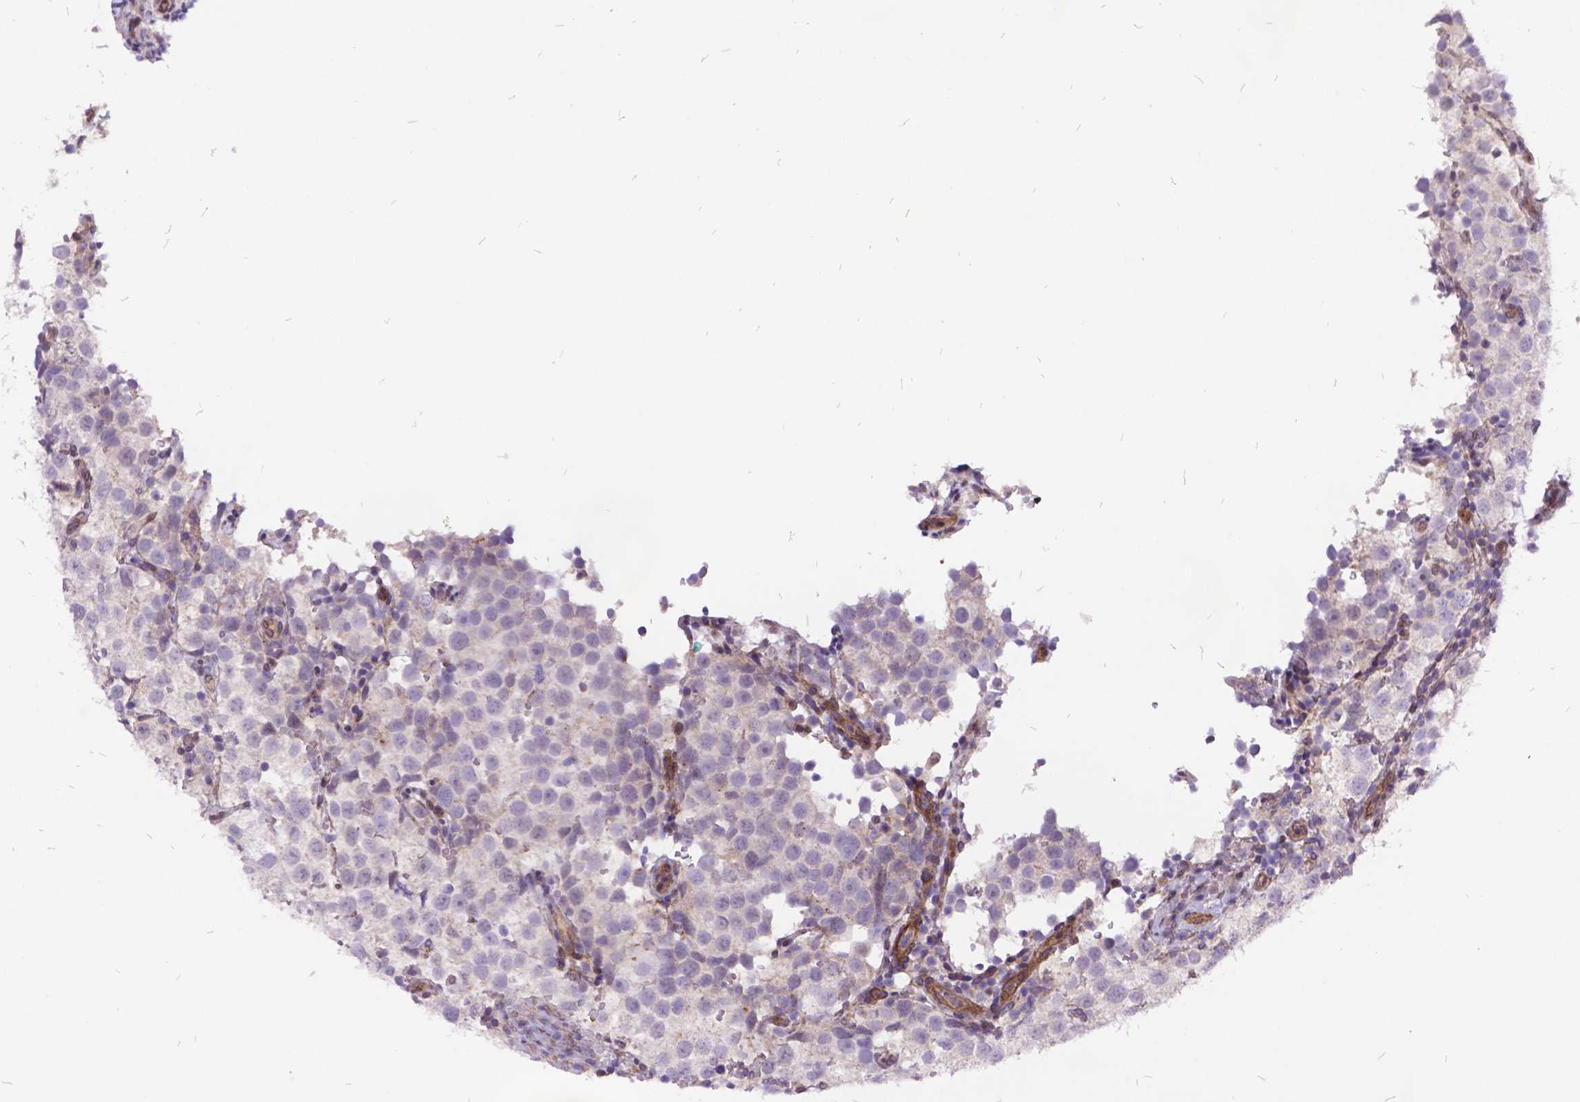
{"staining": {"intensity": "negative", "quantity": "none", "location": "none"}, "tissue": "testis cancer", "cell_type": "Tumor cells", "image_type": "cancer", "snomed": [{"axis": "morphology", "description": "Seminoma, NOS"}, {"axis": "topography", "description": "Testis"}], "caption": "The image shows no staining of tumor cells in testis seminoma.", "gene": "GRB7", "patient": {"sex": "male", "age": 37}}